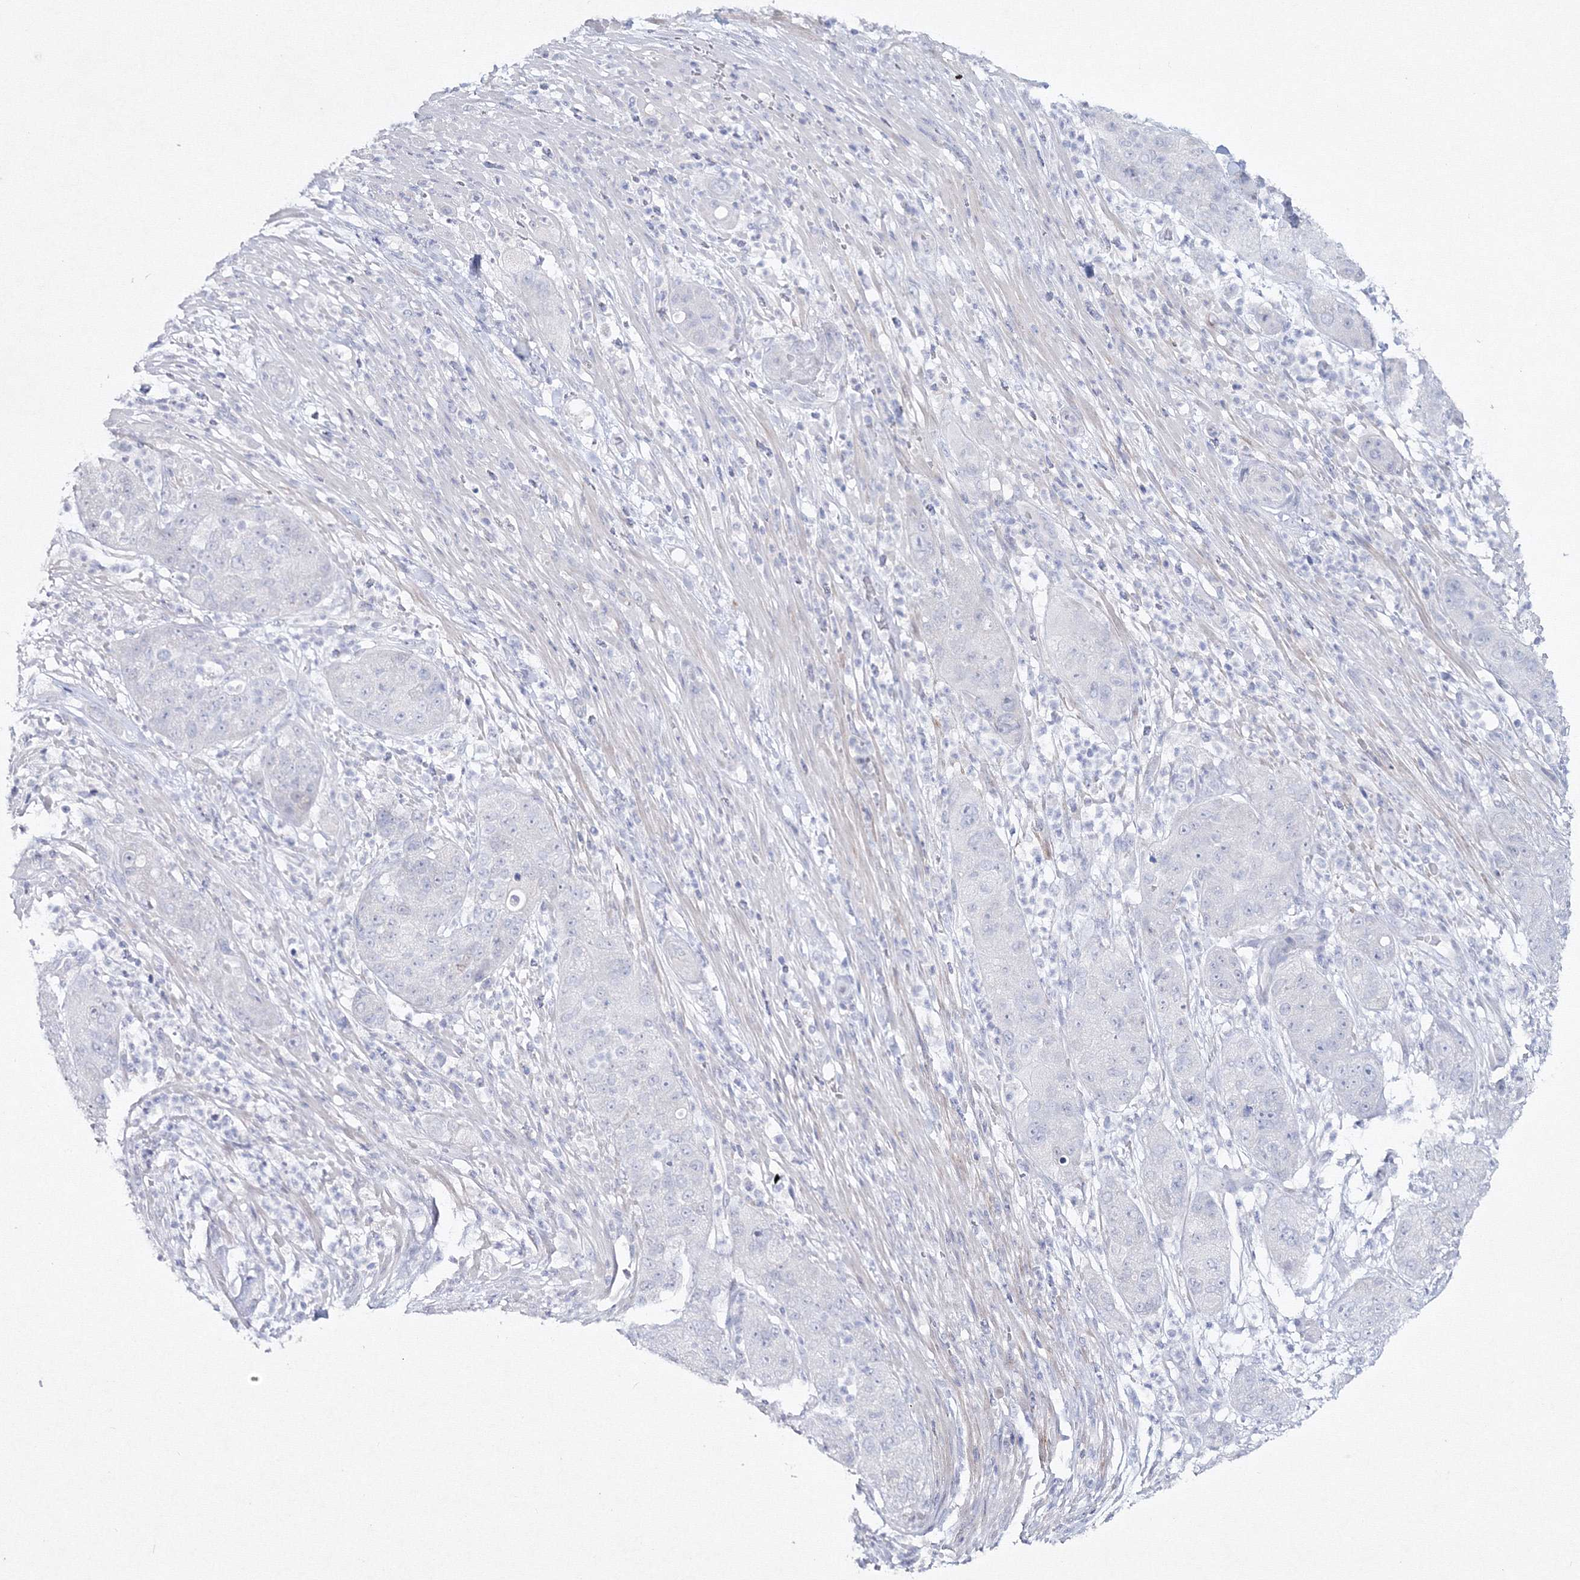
{"staining": {"intensity": "negative", "quantity": "none", "location": "none"}, "tissue": "pancreatic cancer", "cell_type": "Tumor cells", "image_type": "cancer", "snomed": [{"axis": "morphology", "description": "Adenocarcinoma, NOS"}, {"axis": "topography", "description": "Pancreas"}], "caption": "This is a photomicrograph of IHC staining of pancreatic cancer, which shows no staining in tumor cells. Brightfield microscopy of IHC stained with DAB (3,3'-diaminobenzidine) (brown) and hematoxylin (blue), captured at high magnification.", "gene": "GCKR", "patient": {"sex": "female", "age": 78}}